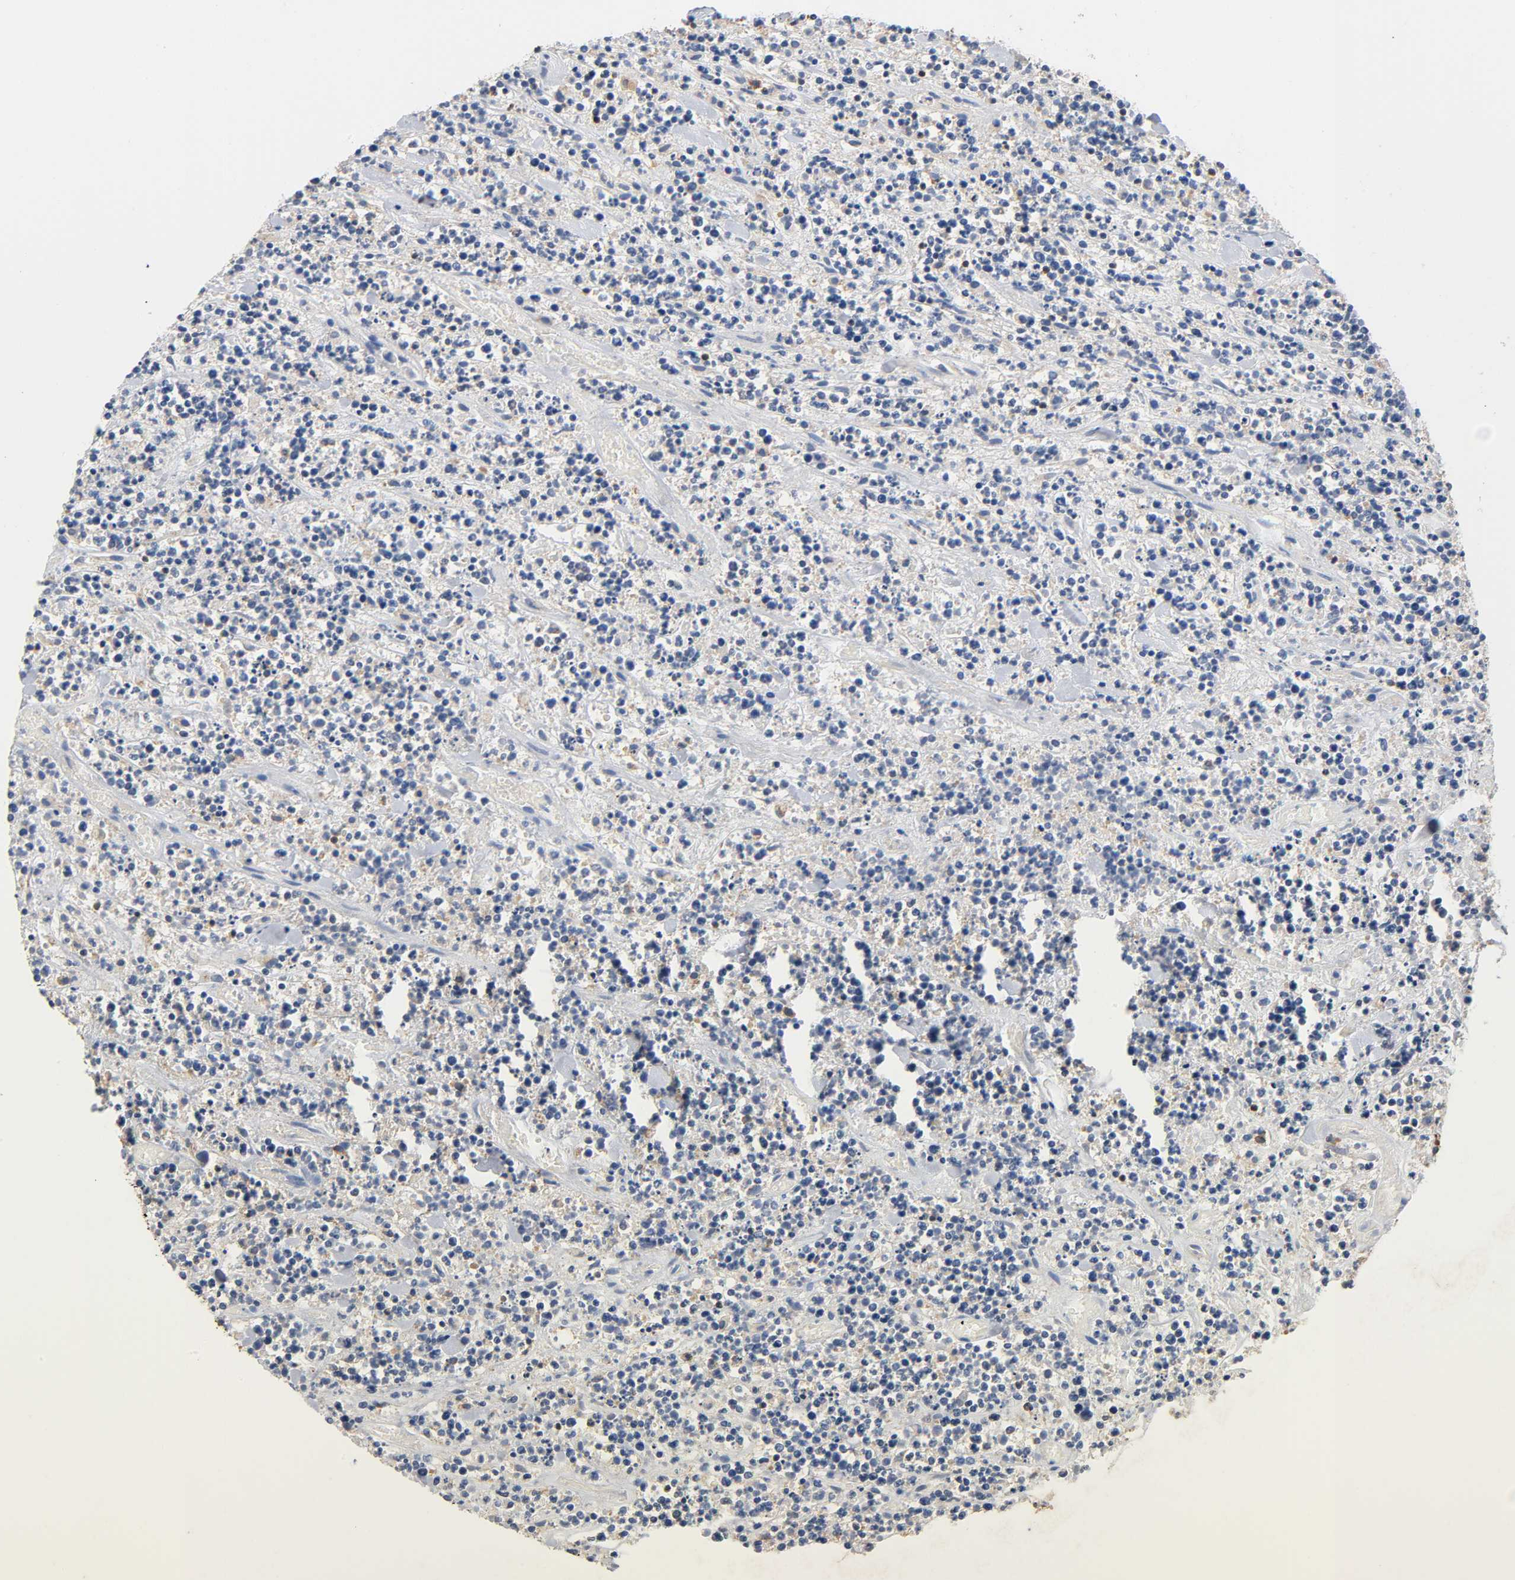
{"staining": {"intensity": "weak", "quantity": "25%-75%", "location": "cytoplasmic/membranous"}, "tissue": "lymphoma", "cell_type": "Tumor cells", "image_type": "cancer", "snomed": [{"axis": "morphology", "description": "Malignant lymphoma, non-Hodgkin's type, High grade"}, {"axis": "topography", "description": "Soft tissue"}], "caption": "Human lymphoma stained for a protein (brown) shows weak cytoplasmic/membranous positive staining in approximately 25%-75% of tumor cells.", "gene": "UCKL1", "patient": {"sex": "male", "age": 18}}